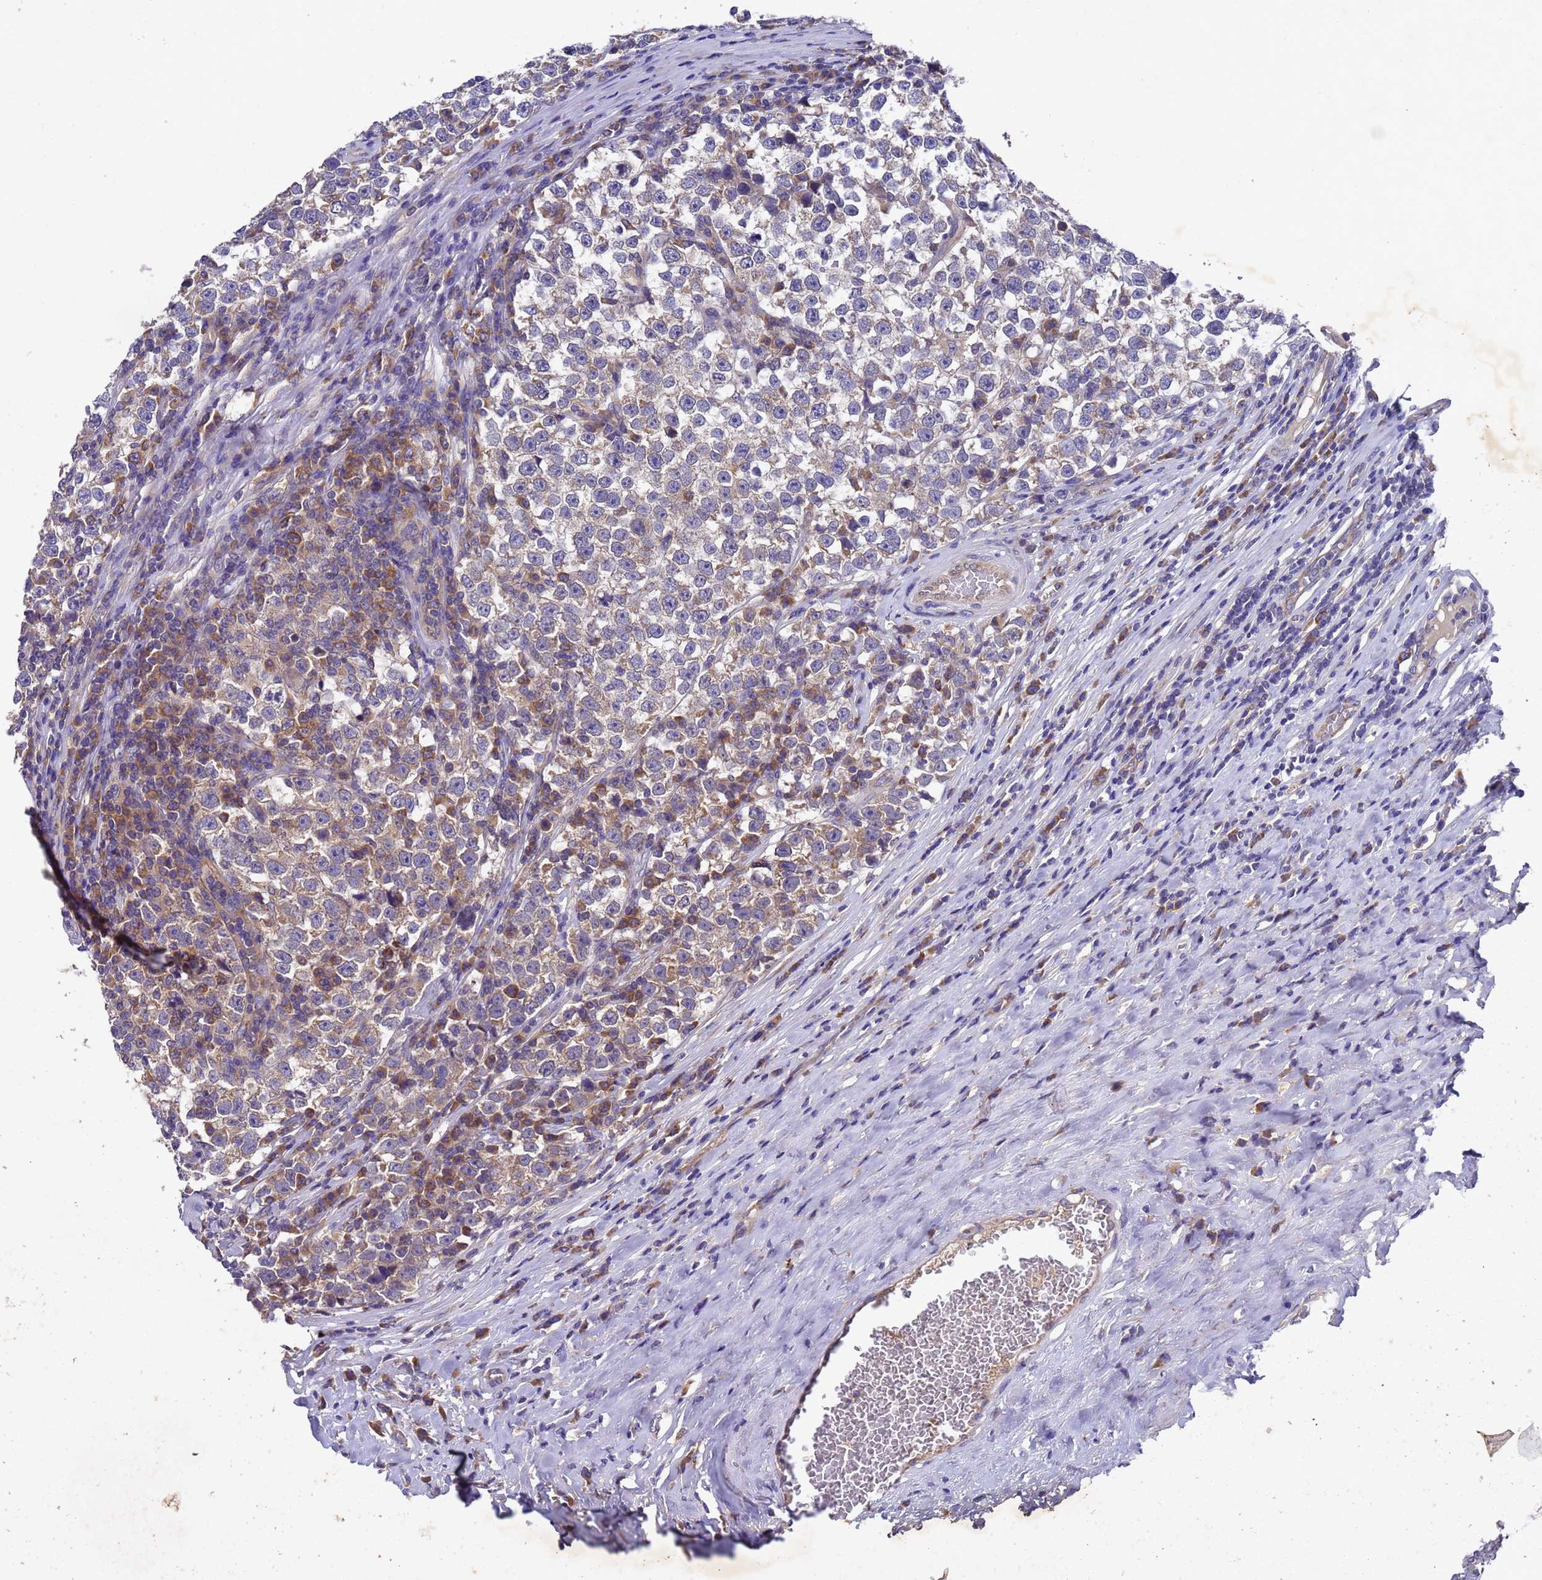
{"staining": {"intensity": "weak", "quantity": "25%-75%", "location": "cytoplasmic/membranous"}, "tissue": "testis cancer", "cell_type": "Tumor cells", "image_type": "cancer", "snomed": [{"axis": "morphology", "description": "Normal tissue, NOS"}, {"axis": "morphology", "description": "Seminoma, NOS"}, {"axis": "topography", "description": "Testis"}], "caption": "This is an image of IHC staining of seminoma (testis), which shows weak expression in the cytoplasmic/membranous of tumor cells.", "gene": "DCAF12L2", "patient": {"sex": "male", "age": 43}}